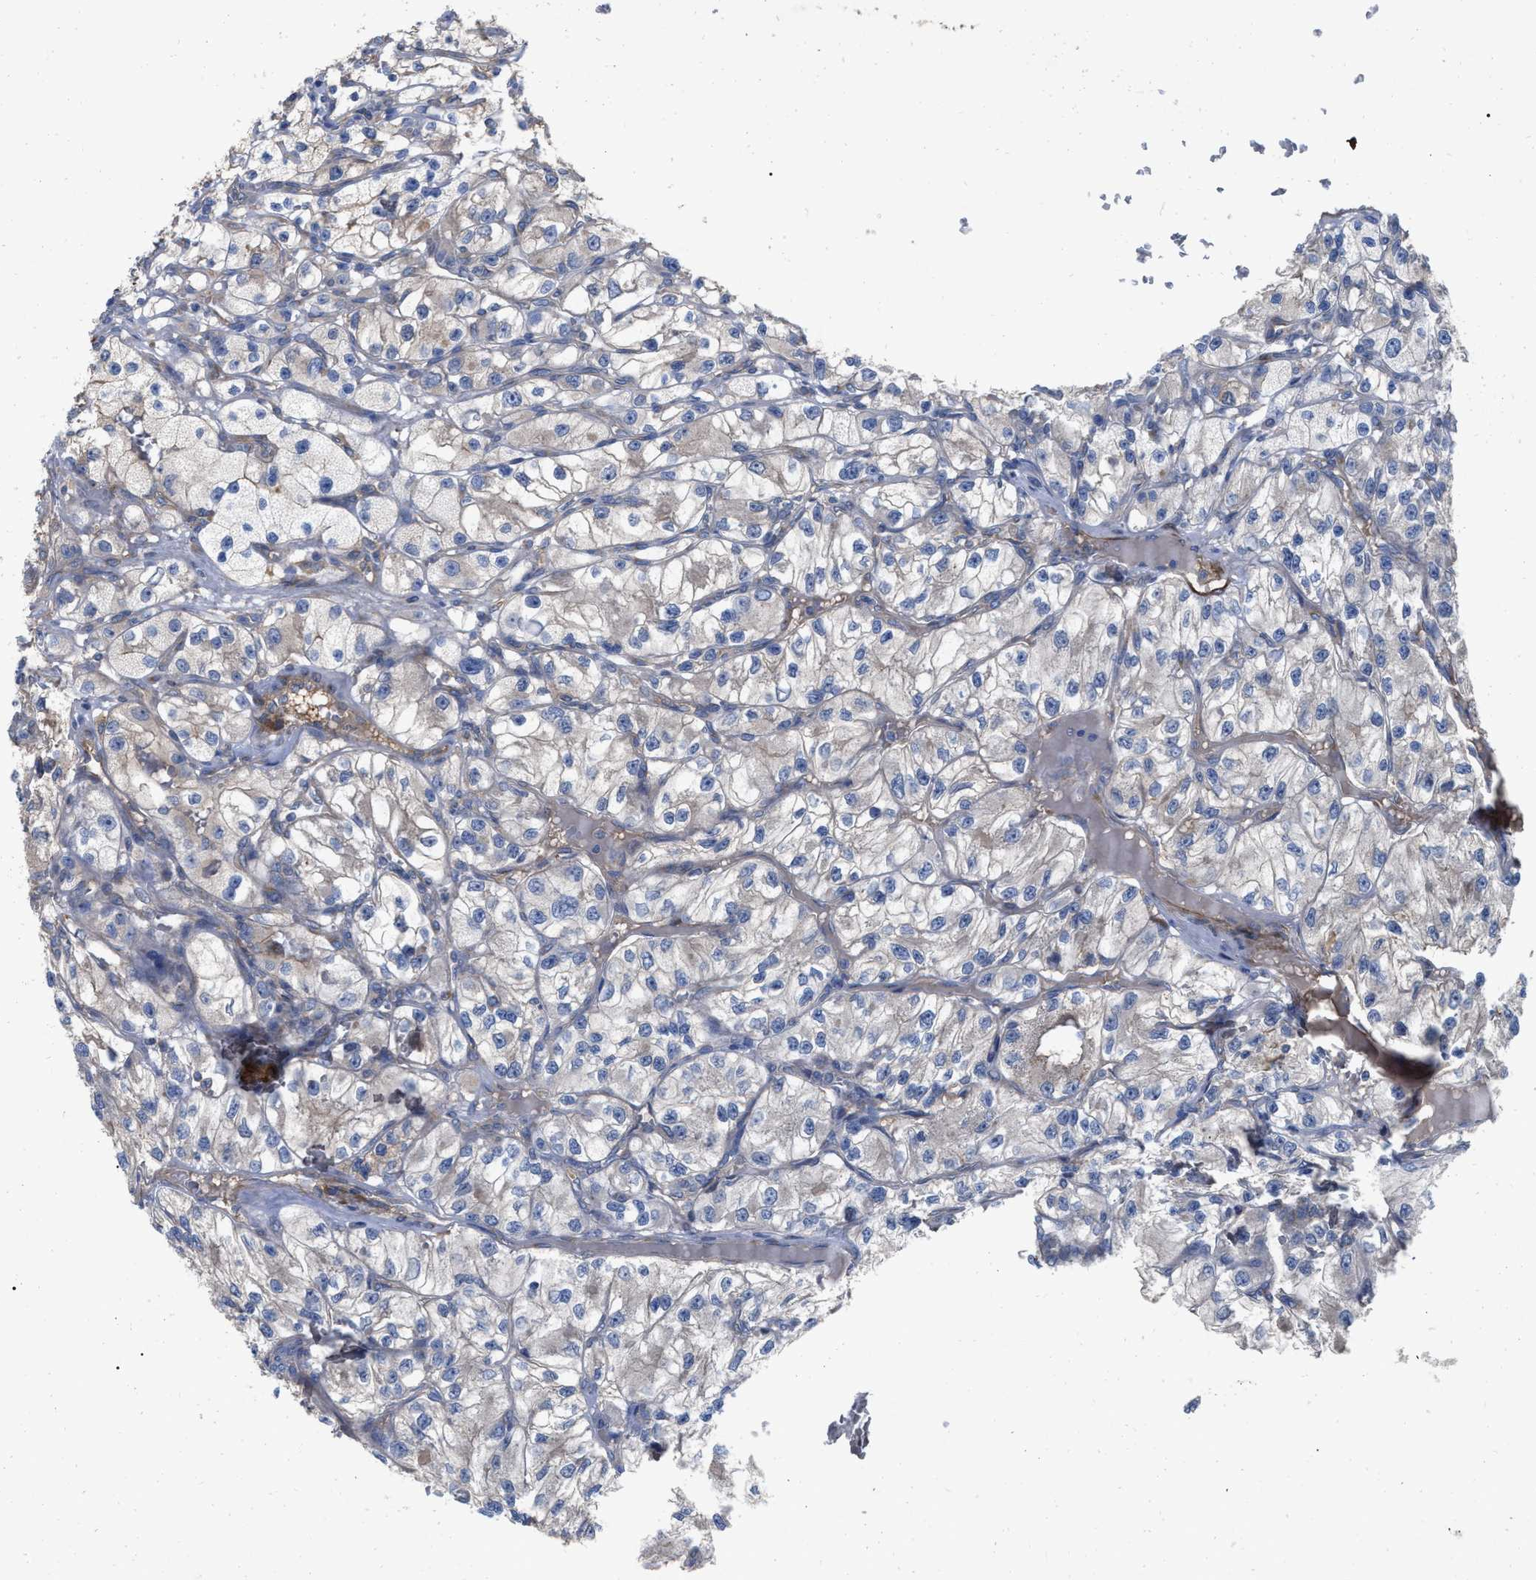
{"staining": {"intensity": "weak", "quantity": "25%-75%", "location": "cytoplasmic/membranous"}, "tissue": "renal cancer", "cell_type": "Tumor cells", "image_type": "cancer", "snomed": [{"axis": "morphology", "description": "Adenocarcinoma, NOS"}, {"axis": "topography", "description": "Kidney"}], "caption": "Renal cancer (adenocarcinoma) was stained to show a protein in brown. There is low levels of weak cytoplasmic/membranous expression in about 25%-75% of tumor cells. The staining is performed using DAB brown chromogen to label protein expression. The nuclei are counter-stained blue using hematoxylin.", "gene": "RABEP1", "patient": {"sex": "female", "age": 57}}